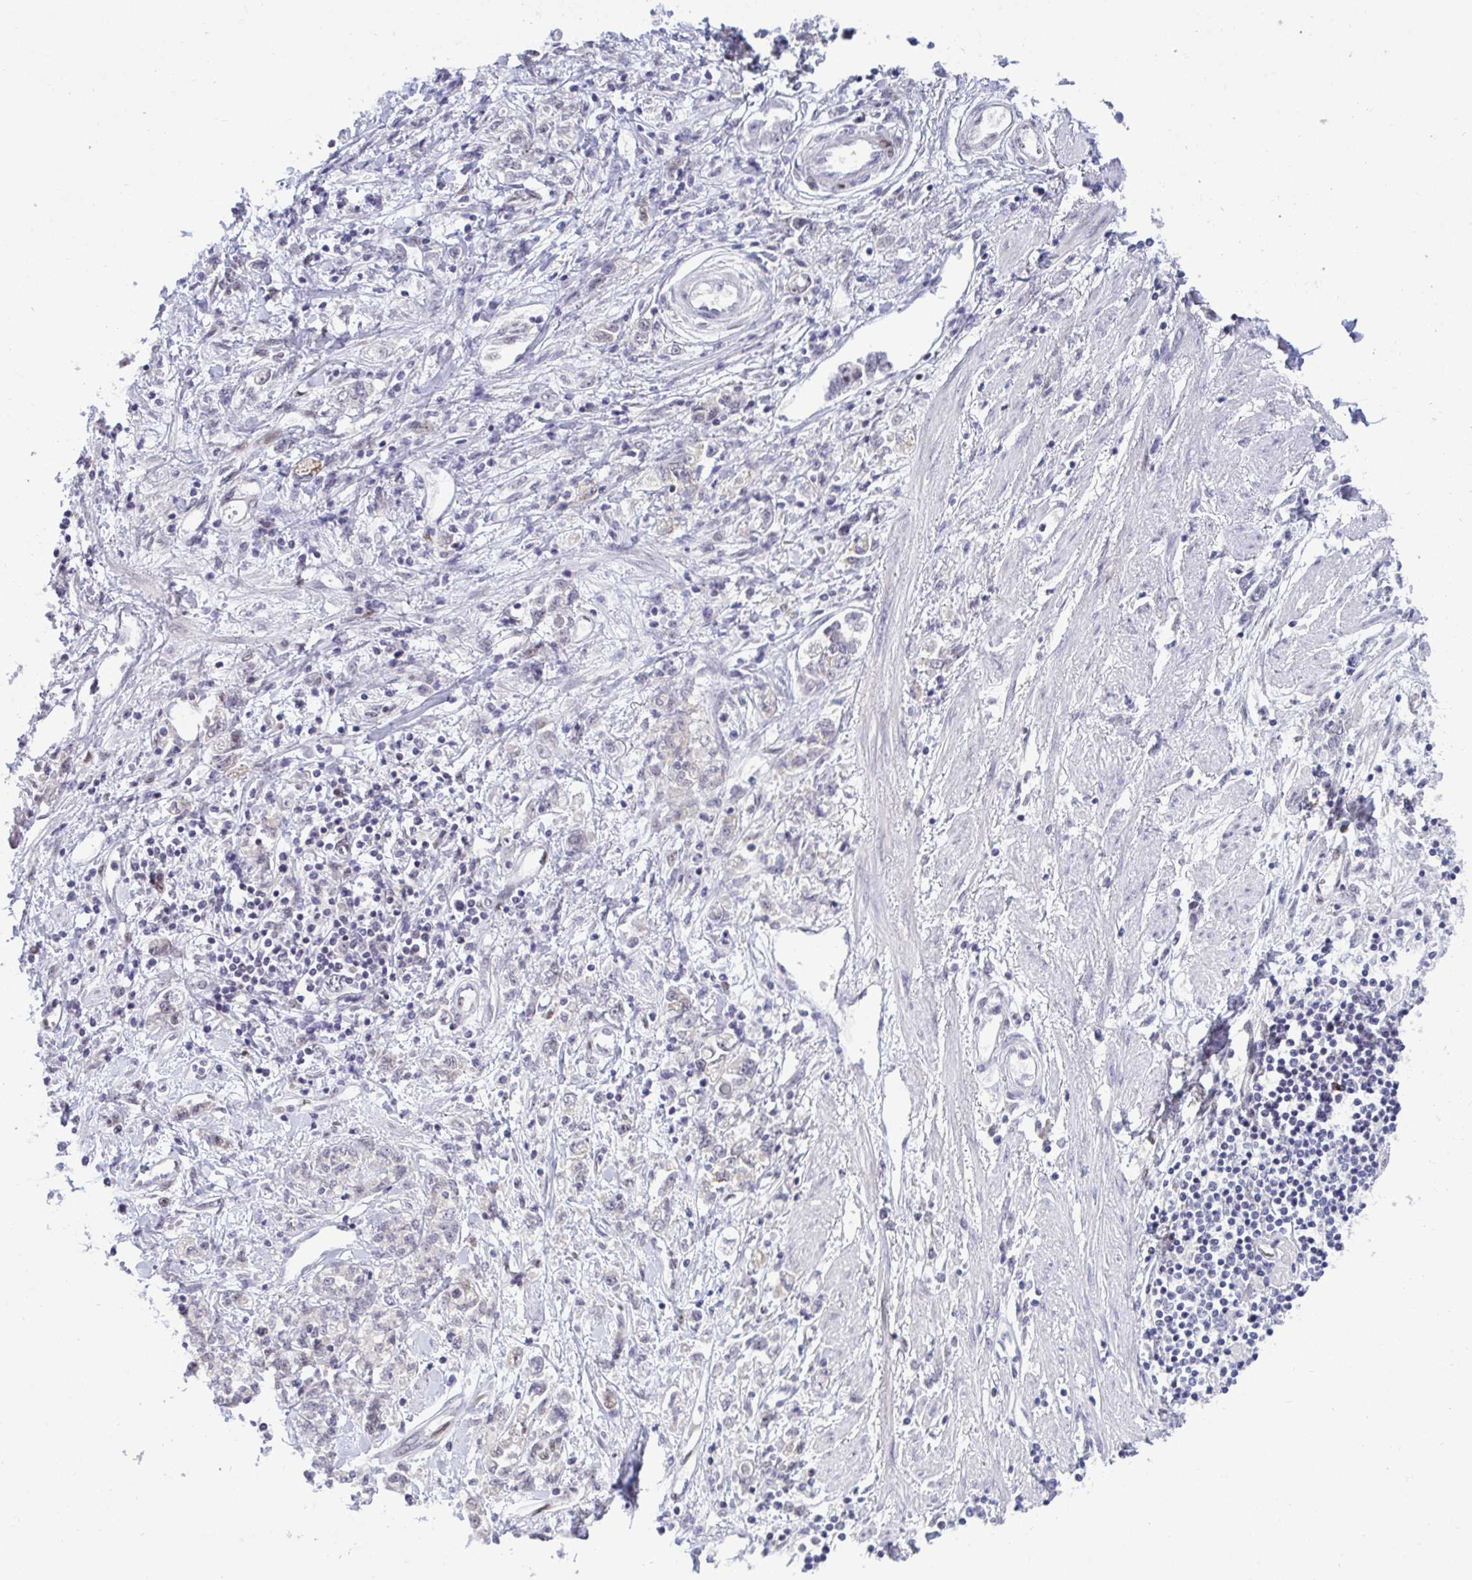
{"staining": {"intensity": "moderate", "quantity": "25%-75%", "location": "nuclear"}, "tissue": "stomach cancer", "cell_type": "Tumor cells", "image_type": "cancer", "snomed": [{"axis": "morphology", "description": "Adenocarcinoma, NOS"}, {"axis": "topography", "description": "Stomach"}], "caption": "IHC histopathology image of human stomach adenocarcinoma stained for a protein (brown), which shows medium levels of moderate nuclear positivity in about 25%-75% of tumor cells.", "gene": "WBP11", "patient": {"sex": "female", "age": 76}}